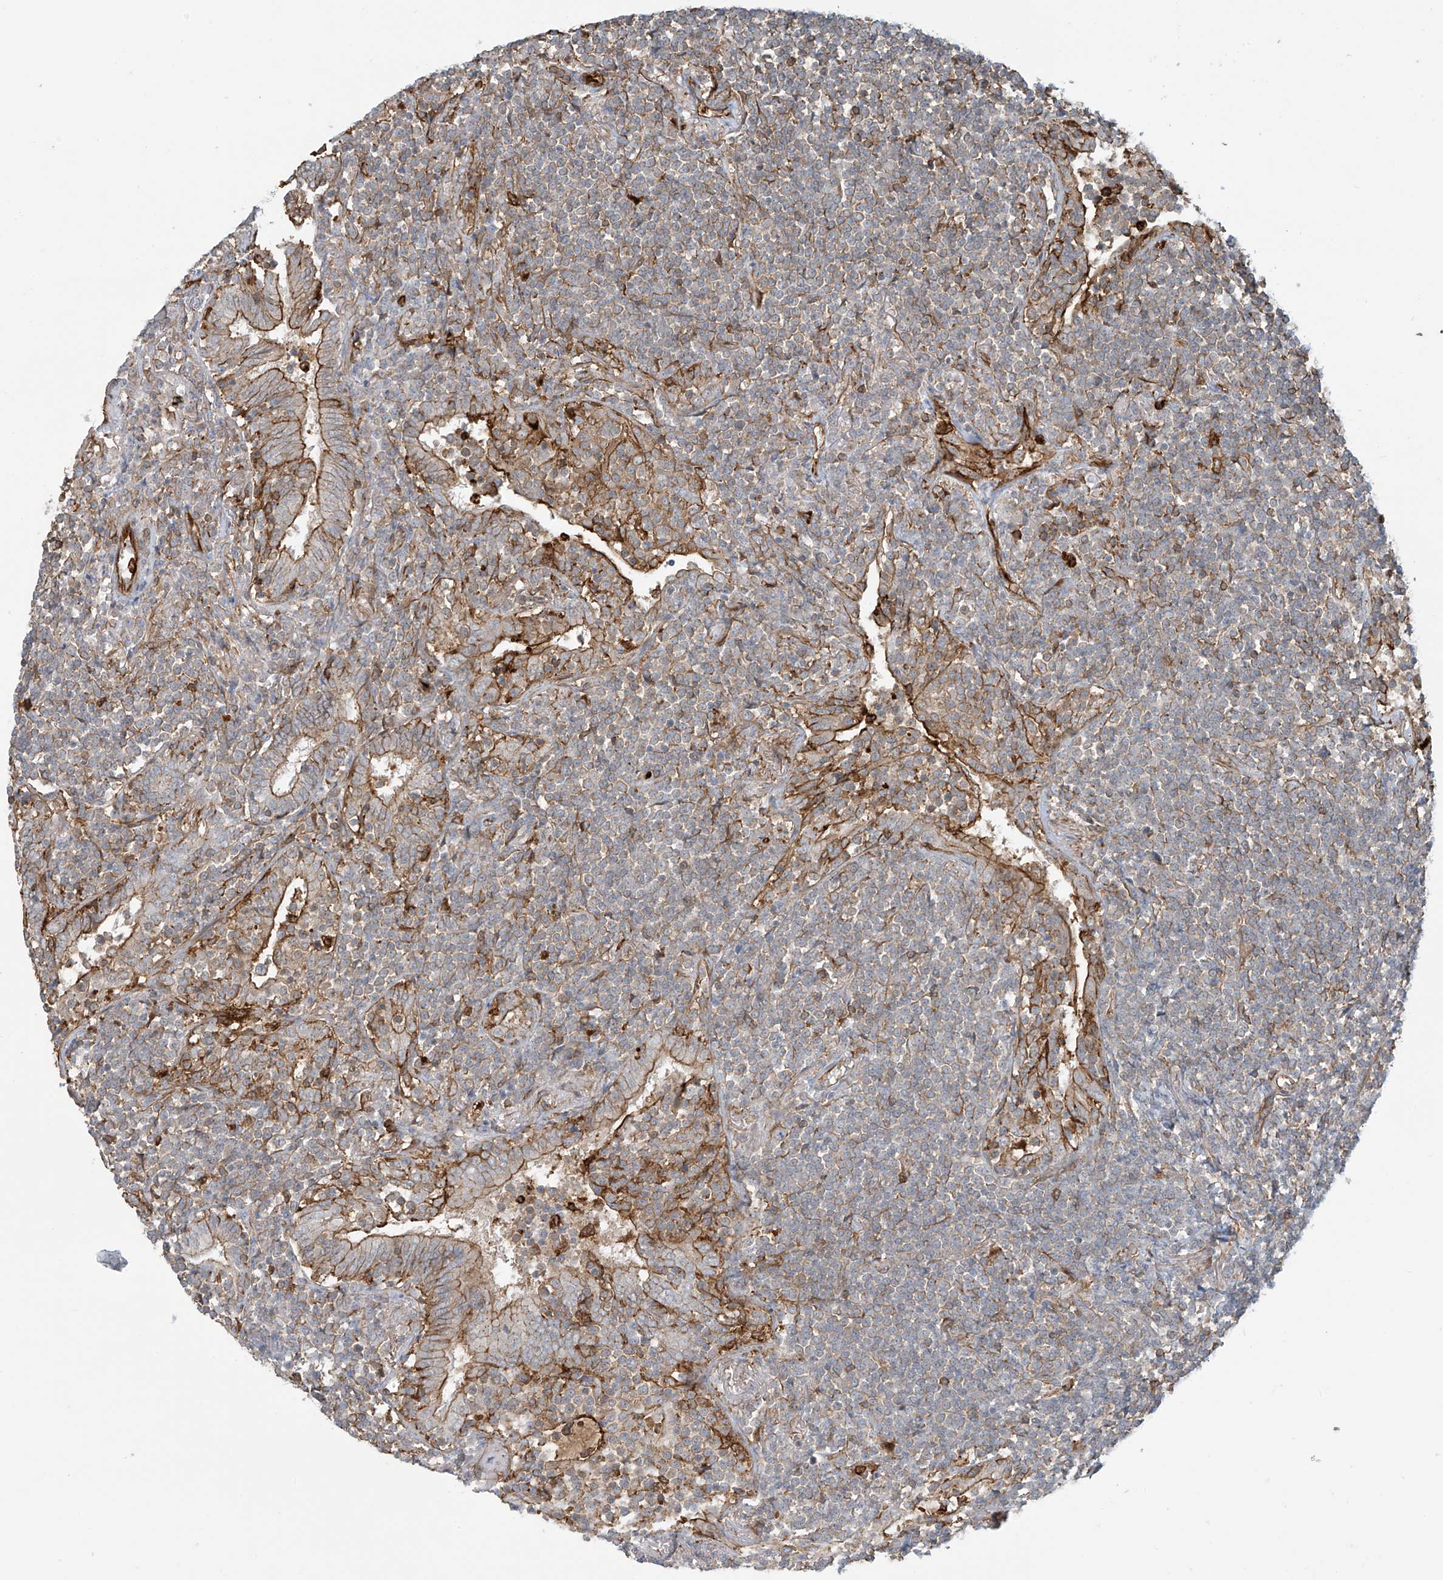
{"staining": {"intensity": "weak", "quantity": "25%-75%", "location": "cytoplasmic/membranous"}, "tissue": "lymphoma", "cell_type": "Tumor cells", "image_type": "cancer", "snomed": [{"axis": "morphology", "description": "Malignant lymphoma, non-Hodgkin's type, Low grade"}, {"axis": "topography", "description": "Lung"}], "caption": "About 25%-75% of tumor cells in human lymphoma demonstrate weak cytoplasmic/membranous protein positivity as visualized by brown immunohistochemical staining.", "gene": "SLC9A2", "patient": {"sex": "female", "age": 71}}